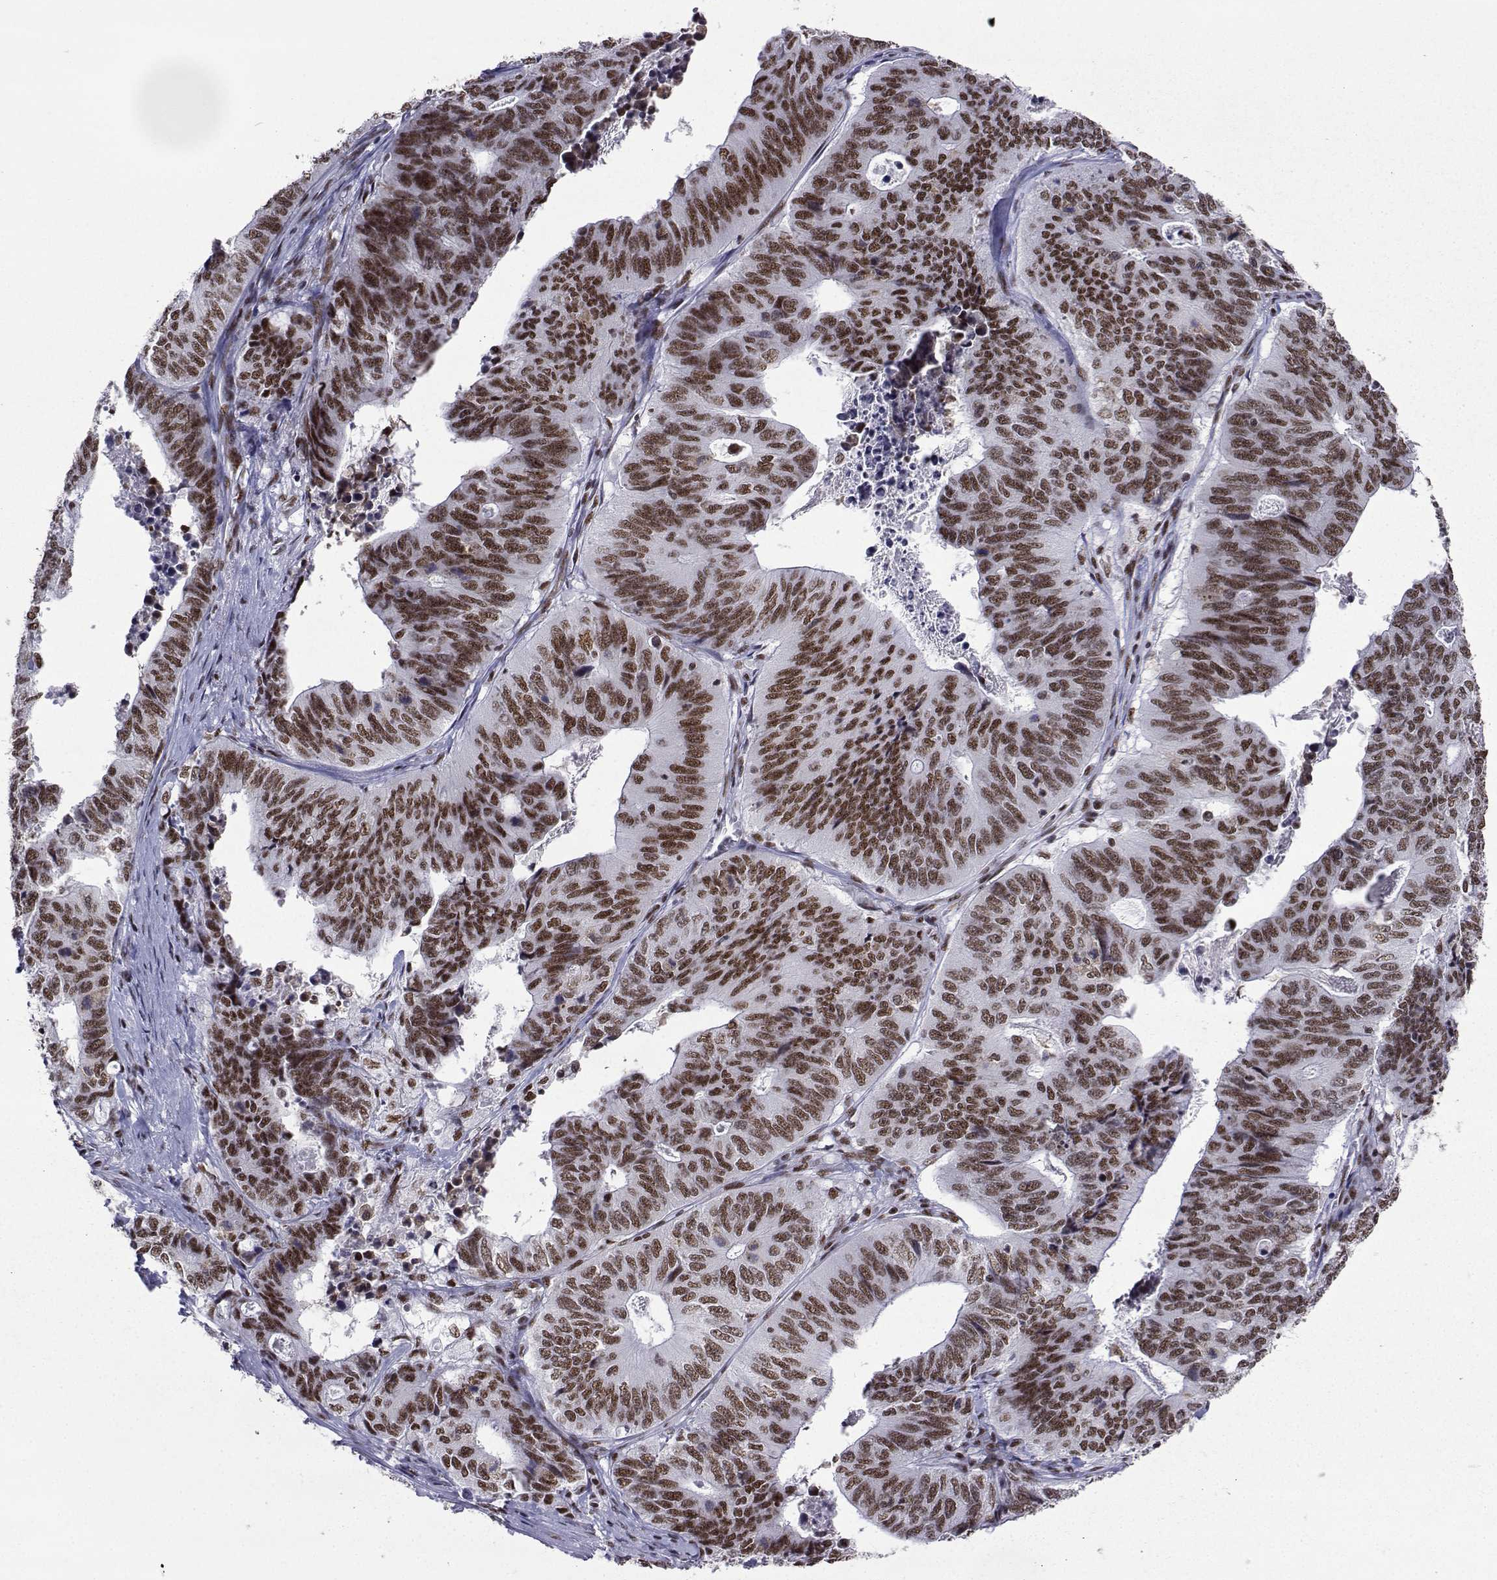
{"staining": {"intensity": "moderate", "quantity": "25%-75%", "location": "nuclear"}, "tissue": "stomach cancer", "cell_type": "Tumor cells", "image_type": "cancer", "snomed": [{"axis": "morphology", "description": "Adenocarcinoma, NOS"}, {"axis": "topography", "description": "Stomach, upper"}], "caption": "A high-resolution image shows immunohistochemistry staining of adenocarcinoma (stomach), which demonstrates moderate nuclear staining in approximately 25%-75% of tumor cells.", "gene": "SNRPB2", "patient": {"sex": "female", "age": 67}}